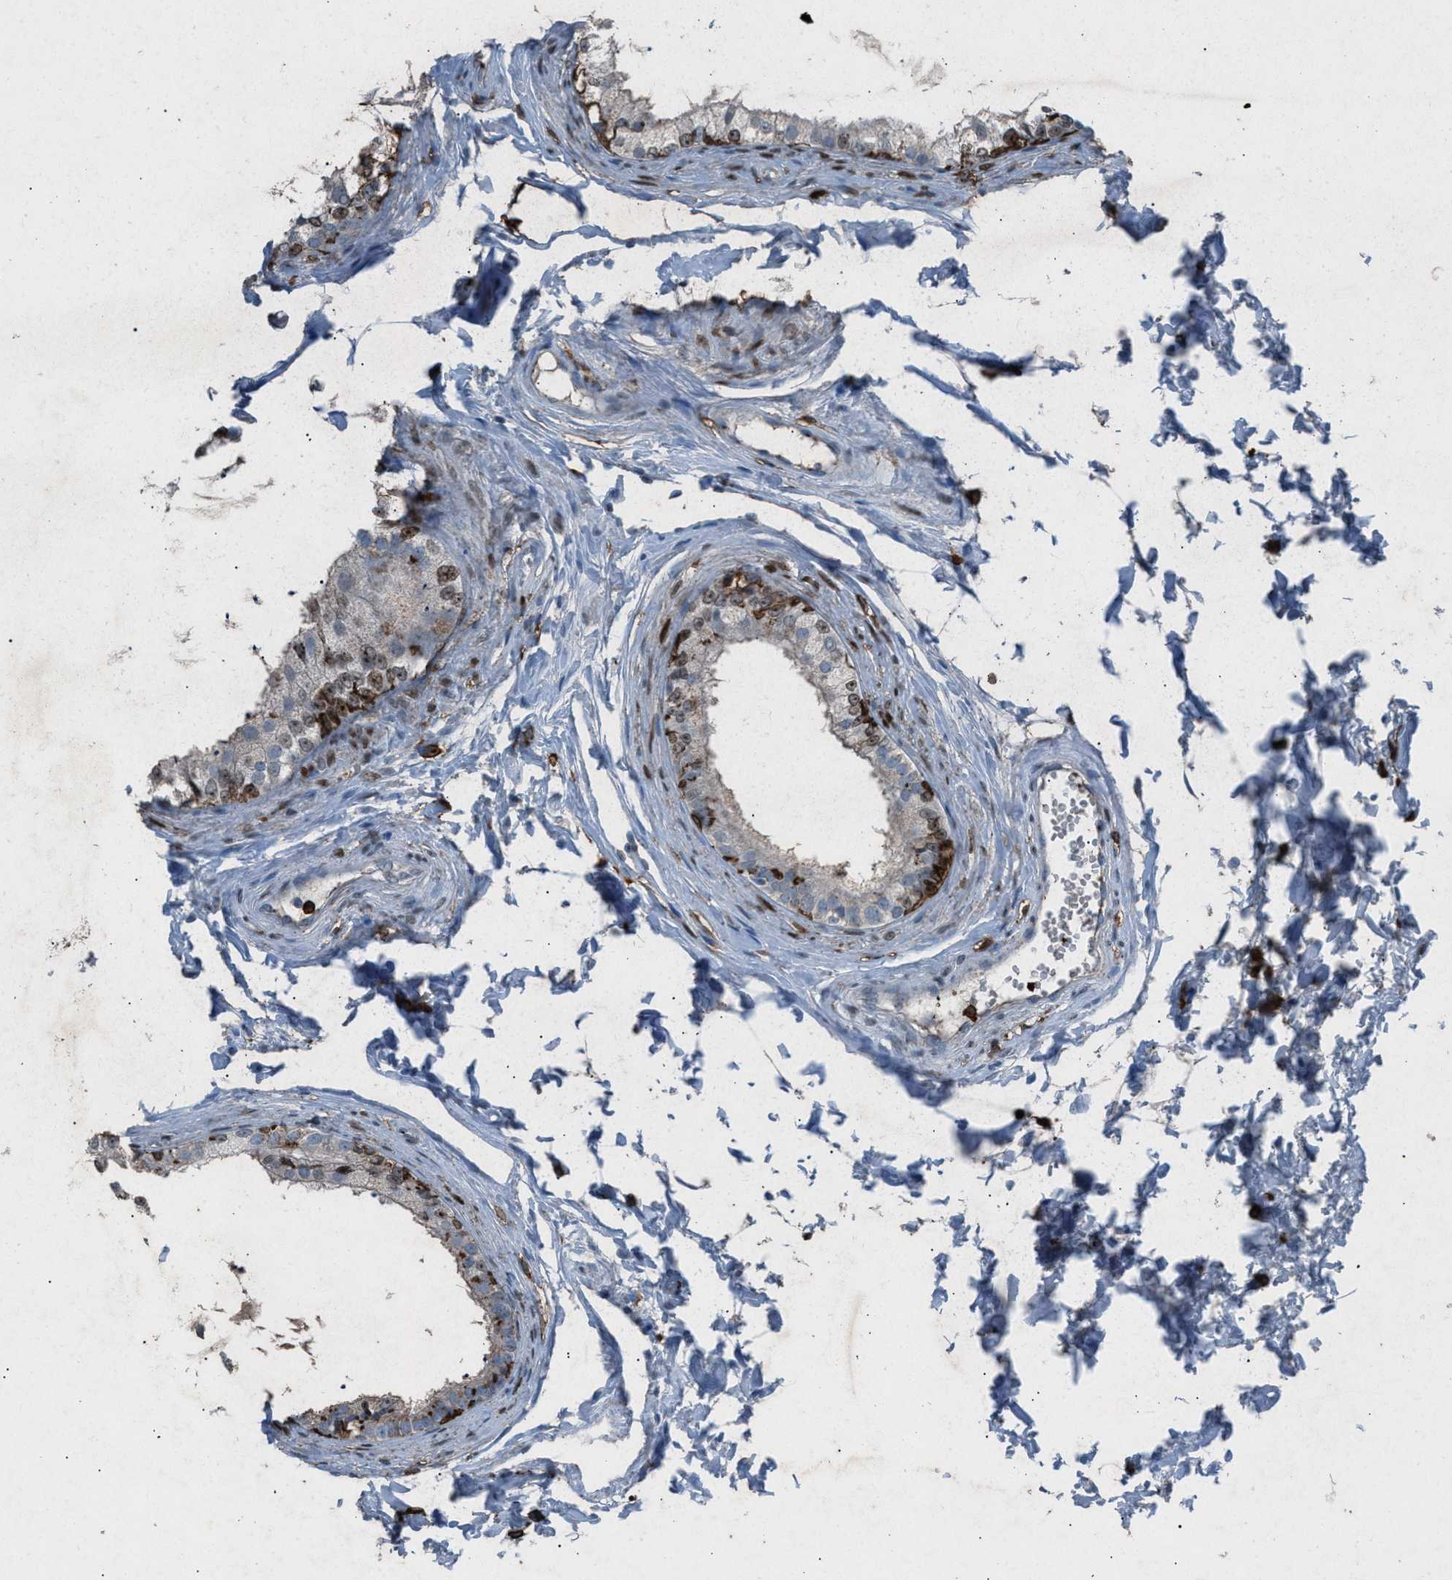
{"staining": {"intensity": "moderate", "quantity": "<25%", "location": "cytoplasmic/membranous,nuclear"}, "tissue": "epididymis", "cell_type": "Glandular cells", "image_type": "normal", "snomed": [{"axis": "morphology", "description": "Normal tissue, NOS"}, {"axis": "topography", "description": "Epididymis"}], "caption": "An IHC micrograph of unremarkable tissue is shown. Protein staining in brown labels moderate cytoplasmic/membranous,nuclear positivity in epididymis within glandular cells.", "gene": "FCER1G", "patient": {"sex": "male", "age": 56}}